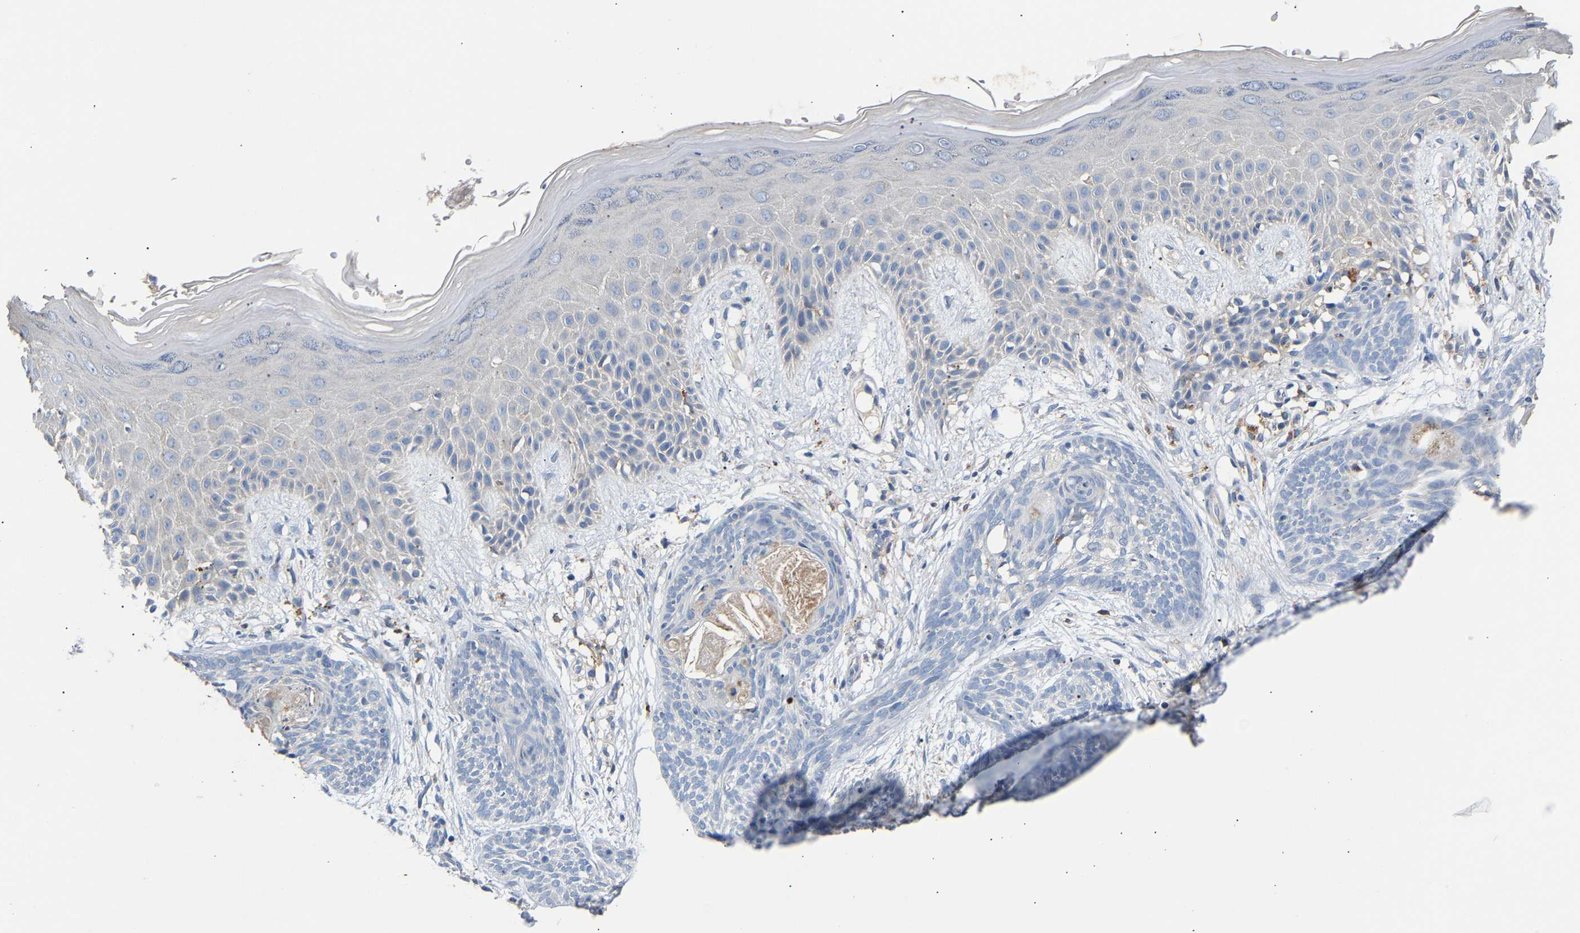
{"staining": {"intensity": "negative", "quantity": "none", "location": "none"}, "tissue": "skin cancer", "cell_type": "Tumor cells", "image_type": "cancer", "snomed": [{"axis": "morphology", "description": "Basal cell carcinoma"}, {"axis": "topography", "description": "Skin"}], "caption": "This histopathology image is of skin cancer (basal cell carcinoma) stained with IHC to label a protein in brown with the nuclei are counter-stained blue. There is no expression in tumor cells.", "gene": "CCDC171", "patient": {"sex": "female", "age": 59}}